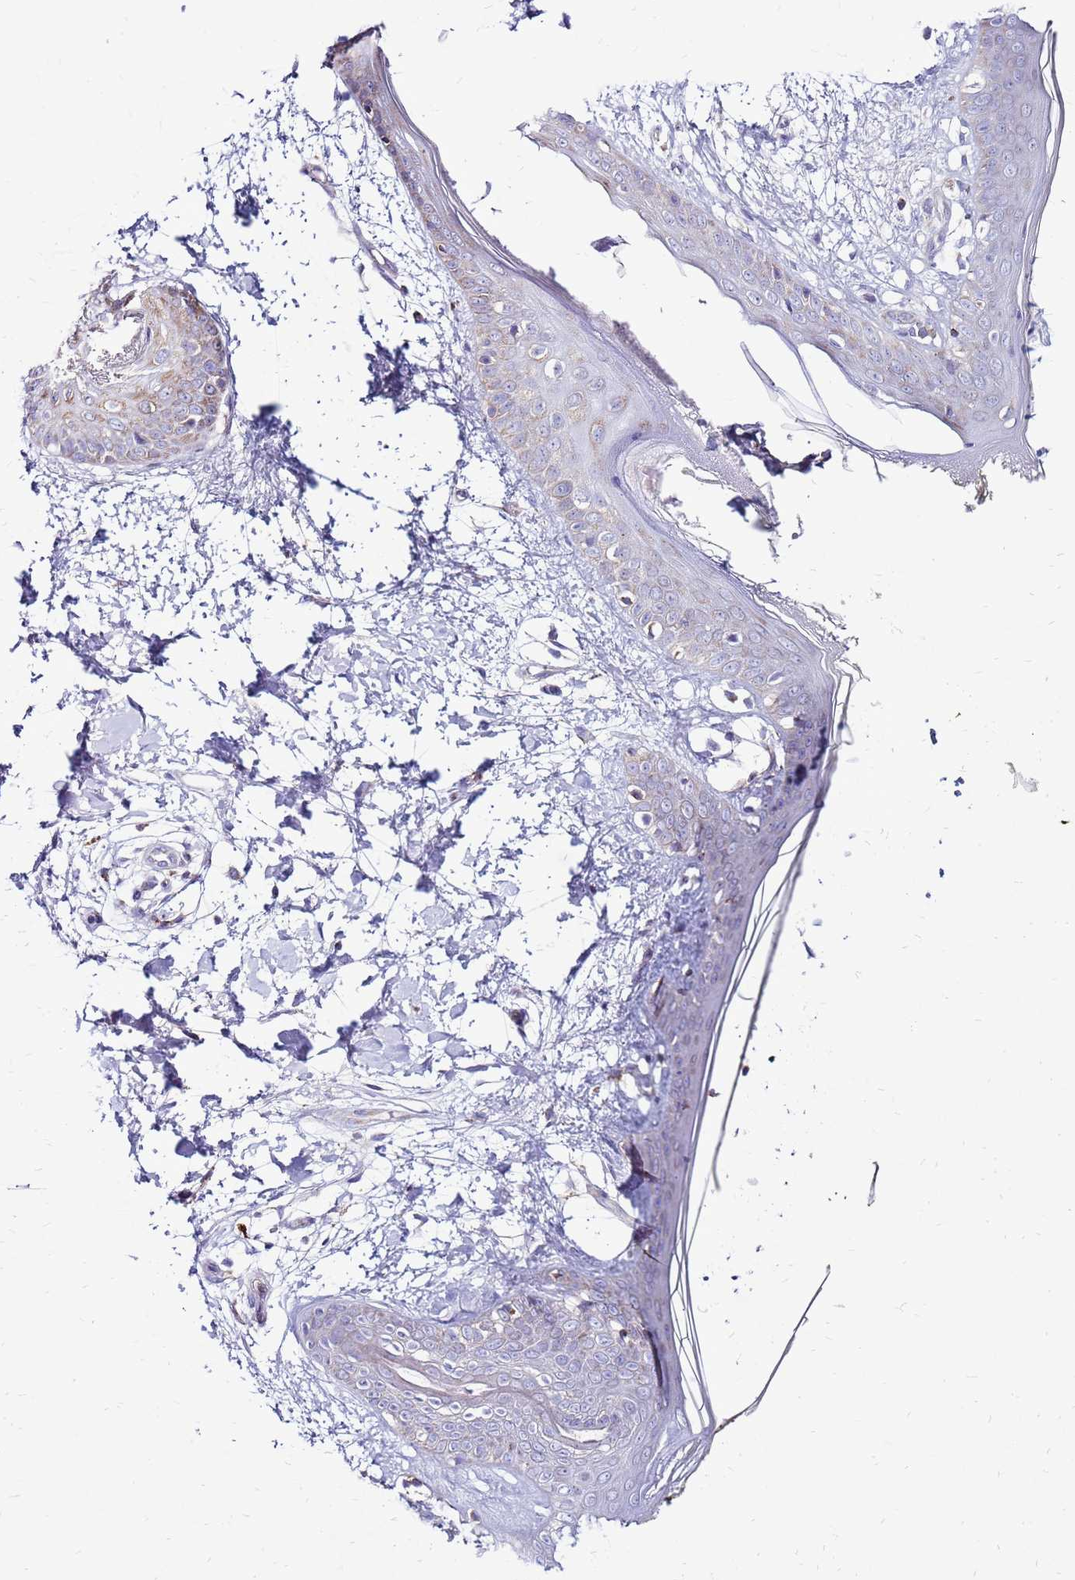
{"staining": {"intensity": "negative", "quantity": "none", "location": "none"}, "tissue": "skin", "cell_type": "Fibroblasts", "image_type": "normal", "snomed": [{"axis": "morphology", "description": "Normal tissue, NOS"}, {"axis": "topography", "description": "Skin"}], "caption": "Protein analysis of benign skin exhibits no significant expression in fibroblasts.", "gene": "IGF1R", "patient": {"sex": "female", "age": 34}}